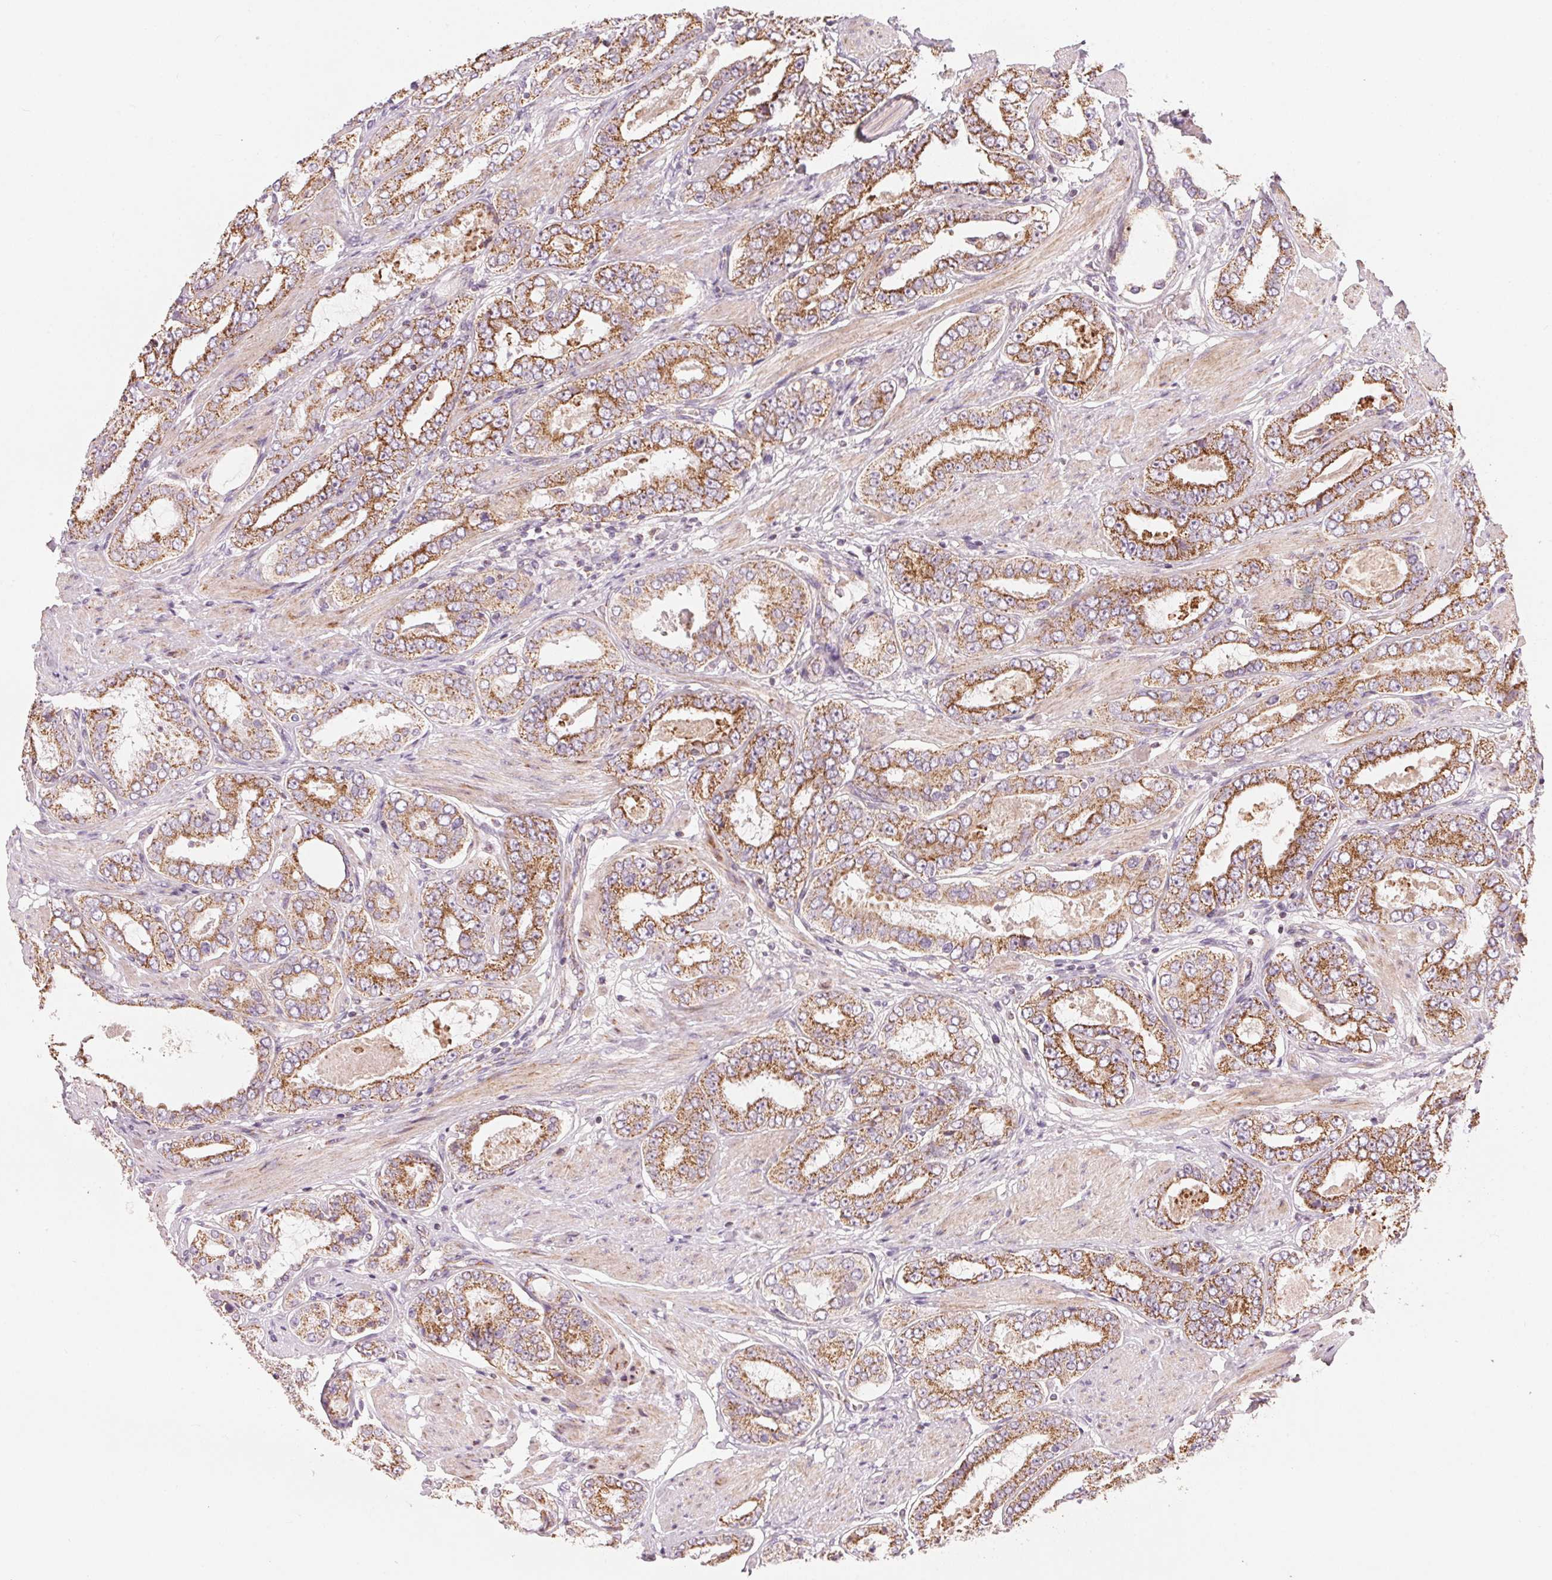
{"staining": {"intensity": "moderate", "quantity": ">75%", "location": "cytoplasmic/membranous"}, "tissue": "prostate cancer", "cell_type": "Tumor cells", "image_type": "cancer", "snomed": [{"axis": "morphology", "description": "Adenocarcinoma, High grade"}, {"axis": "topography", "description": "Prostate"}], "caption": "About >75% of tumor cells in prostate cancer exhibit moderate cytoplasmic/membranous protein staining as visualized by brown immunohistochemical staining.", "gene": "COQ7", "patient": {"sex": "male", "age": 63}}